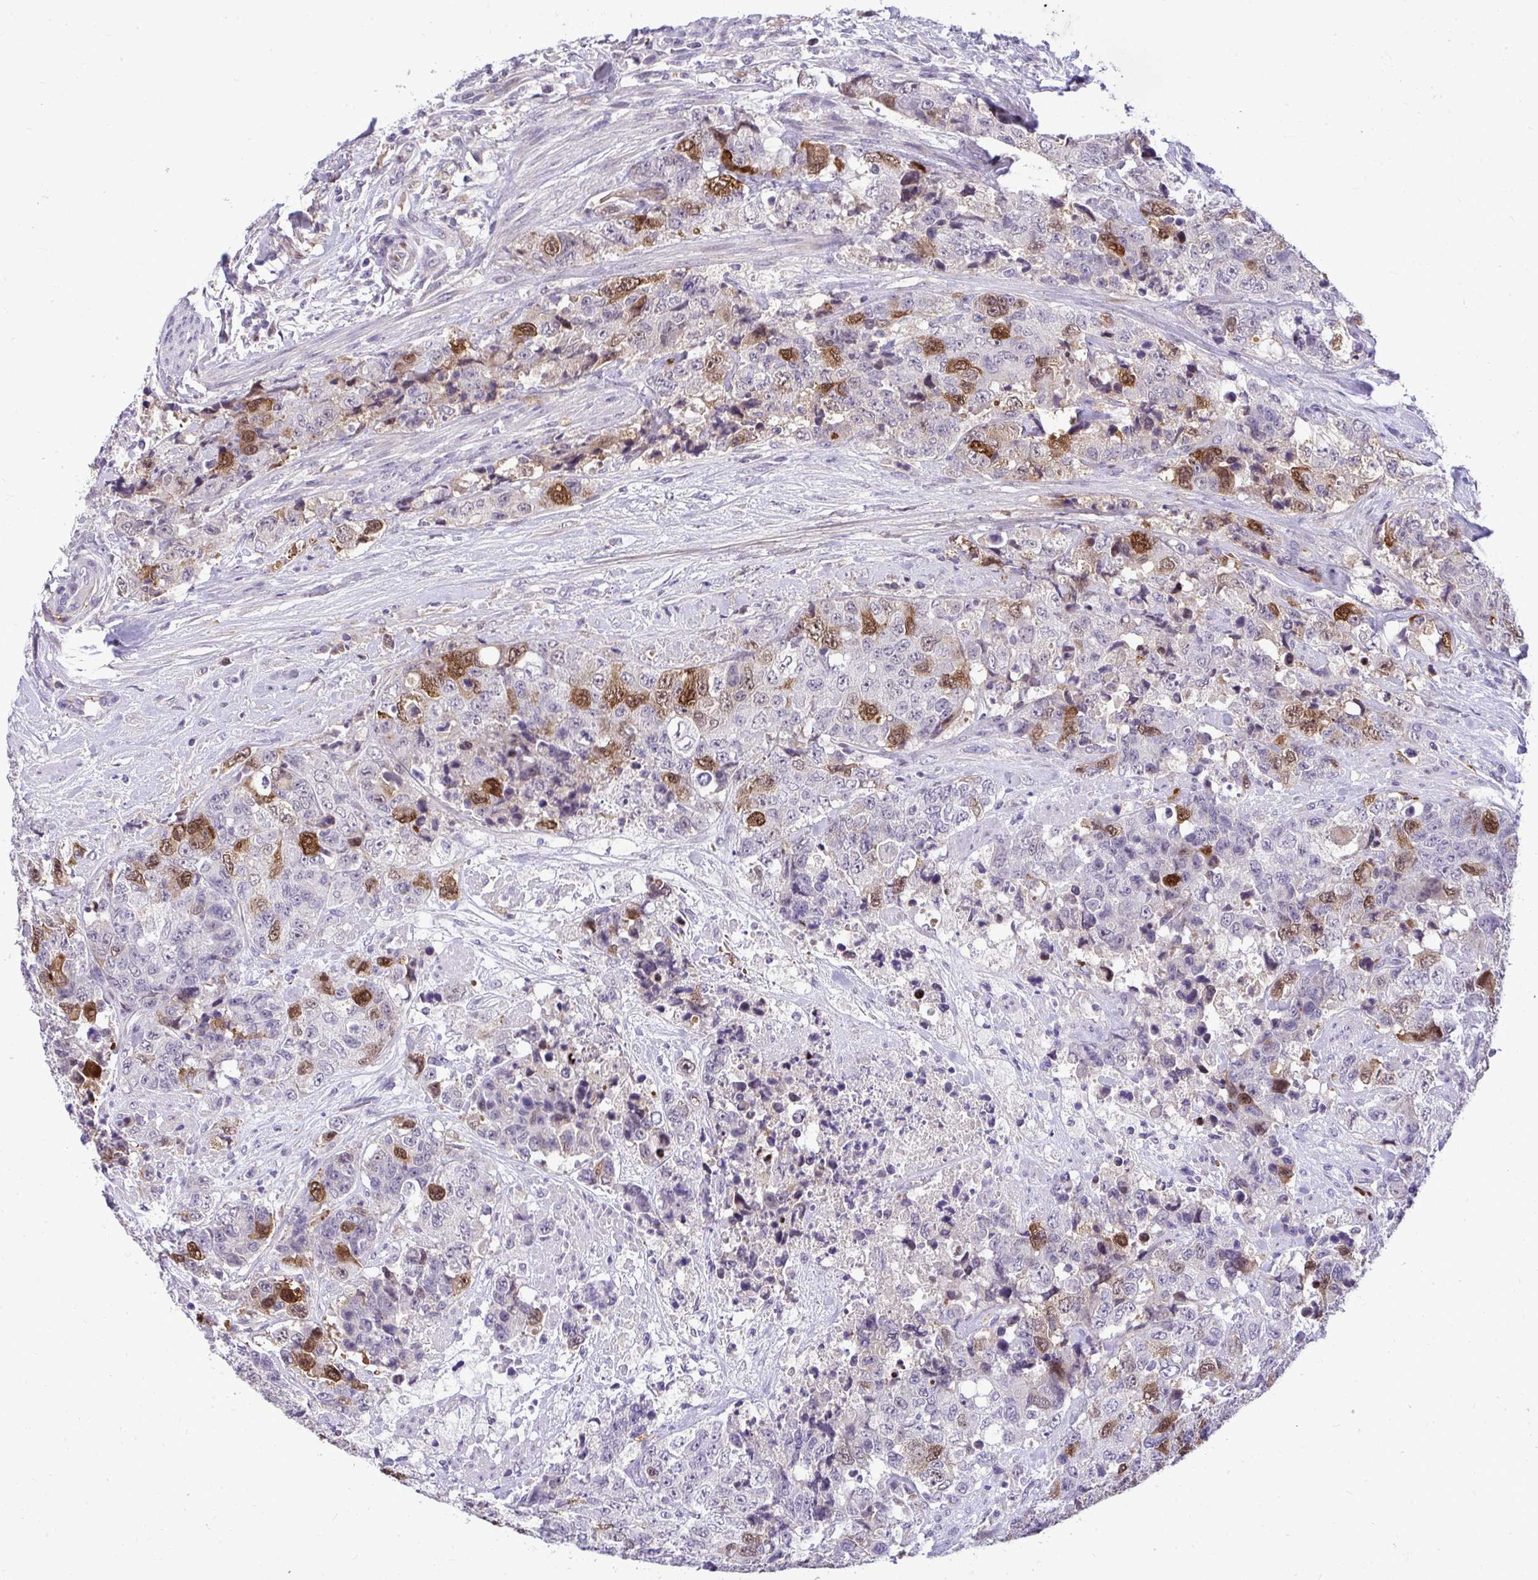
{"staining": {"intensity": "moderate", "quantity": "<25%", "location": "cytoplasmic/membranous,nuclear"}, "tissue": "urothelial cancer", "cell_type": "Tumor cells", "image_type": "cancer", "snomed": [{"axis": "morphology", "description": "Urothelial carcinoma, High grade"}, {"axis": "topography", "description": "Urinary bladder"}], "caption": "Urothelial cancer tissue reveals moderate cytoplasmic/membranous and nuclear expression in approximately <25% of tumor cells Using DAB (brown) and hematoxylin (blue) stains, captured at high magnification using brightfield microscopy.", "gene": "CDC20", "patient": {"sex": "female", "age": 78}}